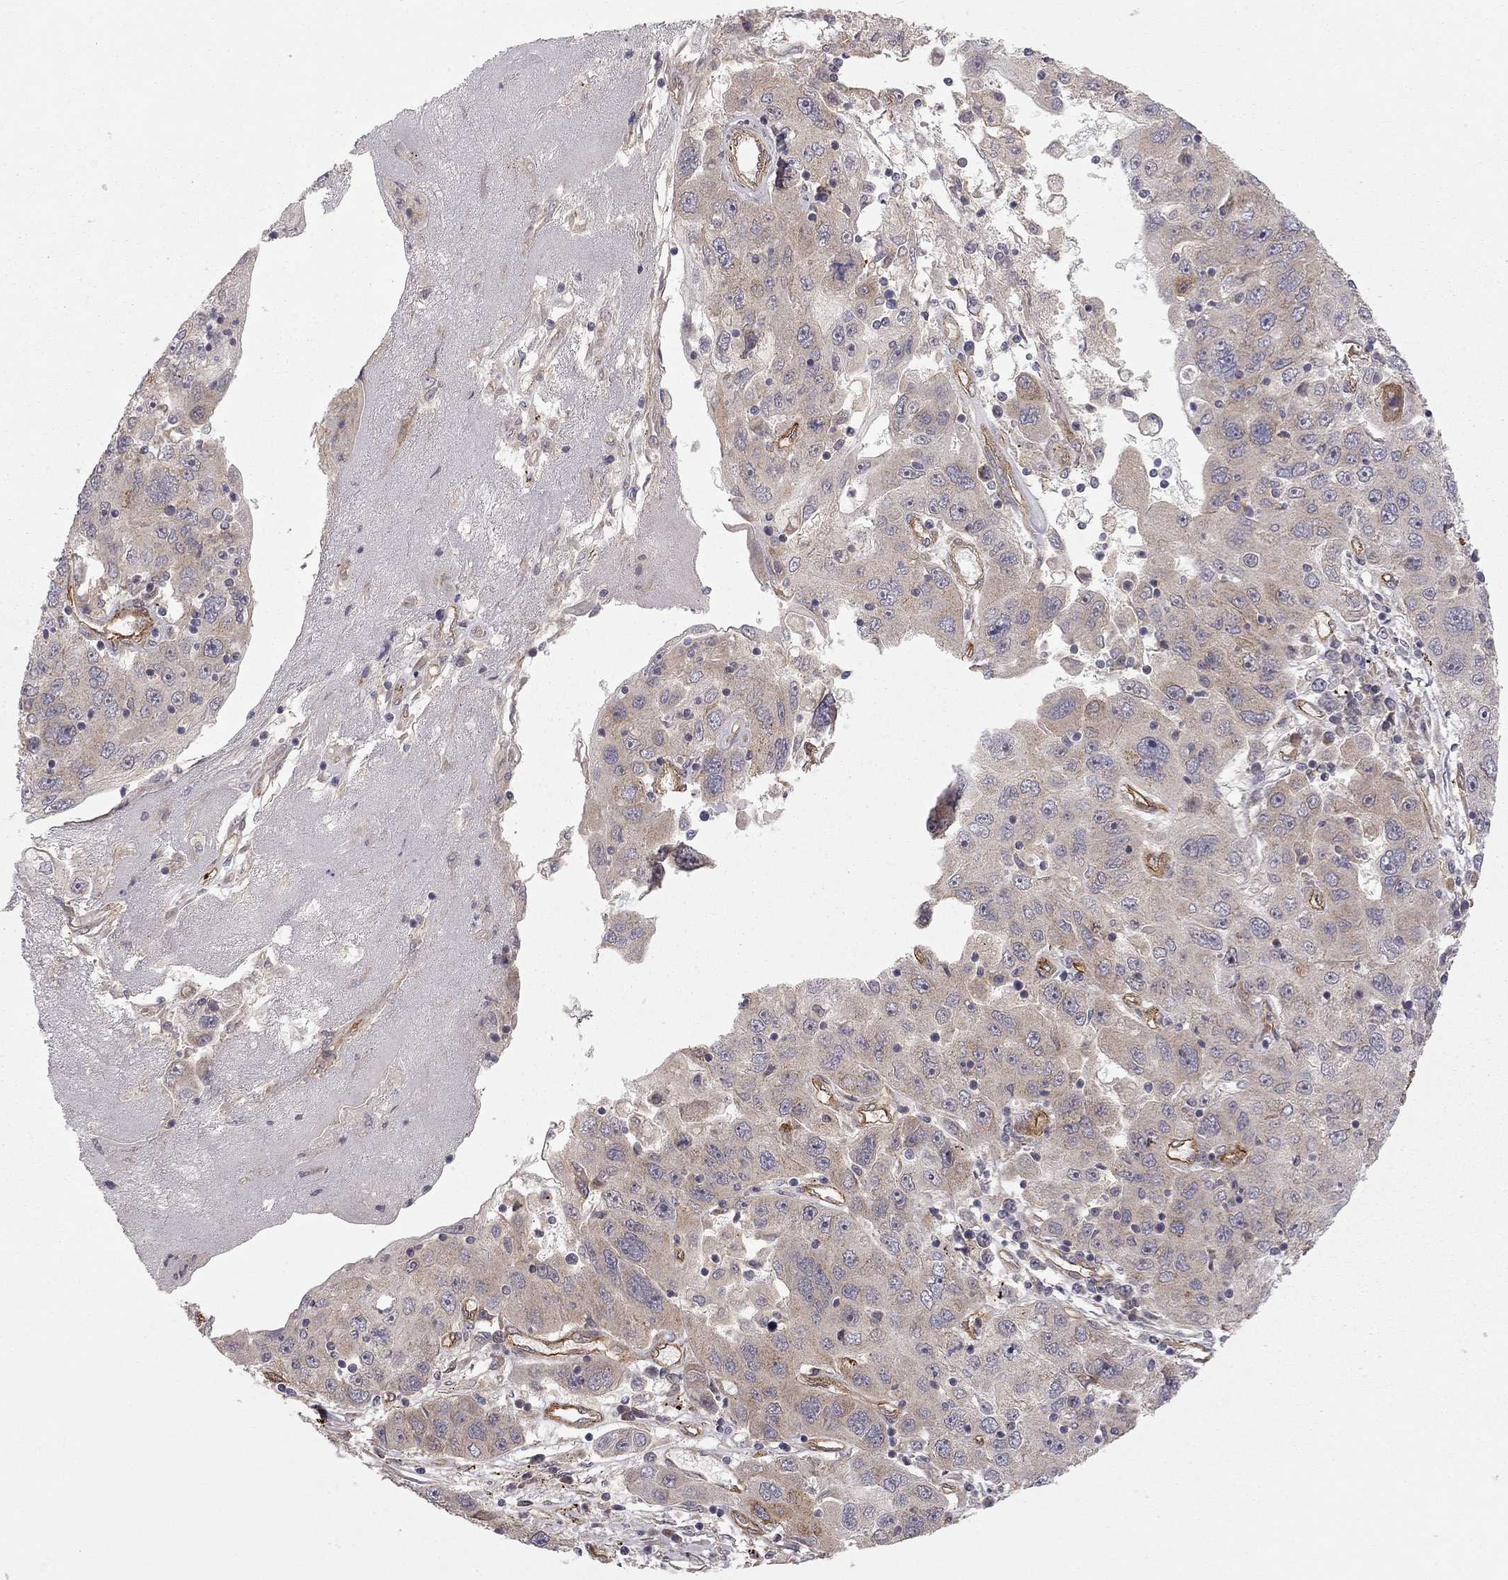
{"staining": {"intensity": "weak", "quantity": "<25%", "location": "cytoplasmic/membranous"}, "tissue": "stomach cancer", "cell_type": "Tumor cells", "image_type": "cancer", "snomed": [{"axis": "morphology", "description": "Adenocarcinoma, NOS"}, {"axis": "topography", "description": "Stomach"}], "caption": "Tumor cells show no significant protein expression in adenocarcinoma (stomach).", "gene": "EXOC3L2", "patient": {"sex": "male", "age": 56}}